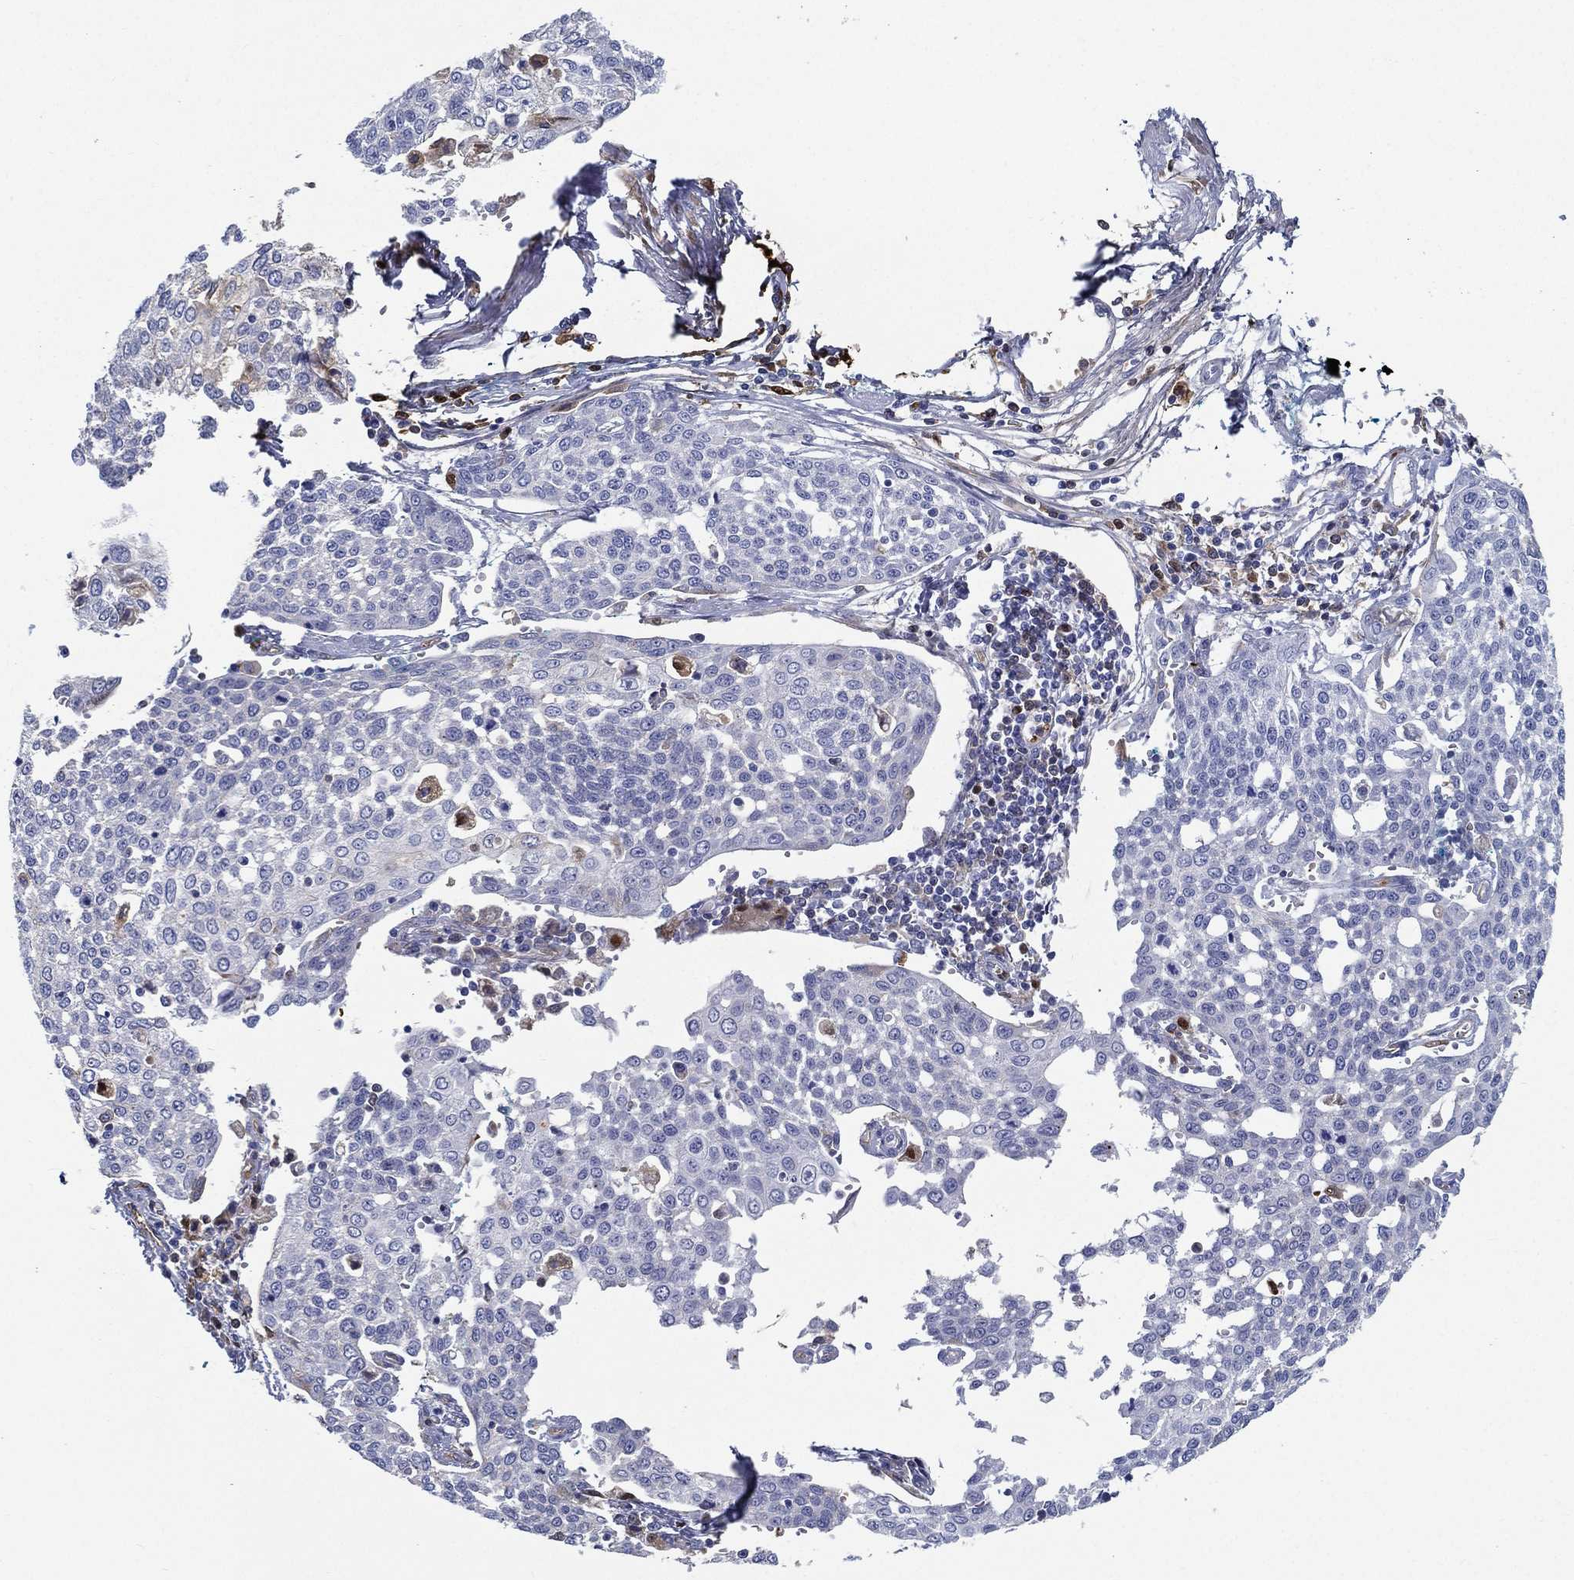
{"staining": {"intensity": "negative", "quantity": "none", "location": "none"}, "tissue": "cervical cancer", "cell_type": "Tumor cells", "image_type": "cancer", "snomed": [{"axis": "morphology", "description": "Squamous cell carcinoma, NOS"}, {"axis": "topography", "description": "Cervix"}], "caption": "Micrograph shows no significant protein positivity in tumor cells of squamous cell carcinoma (cervical).", "gene": "IFNB1", "patient": {"sex": "female", "age": 34}}